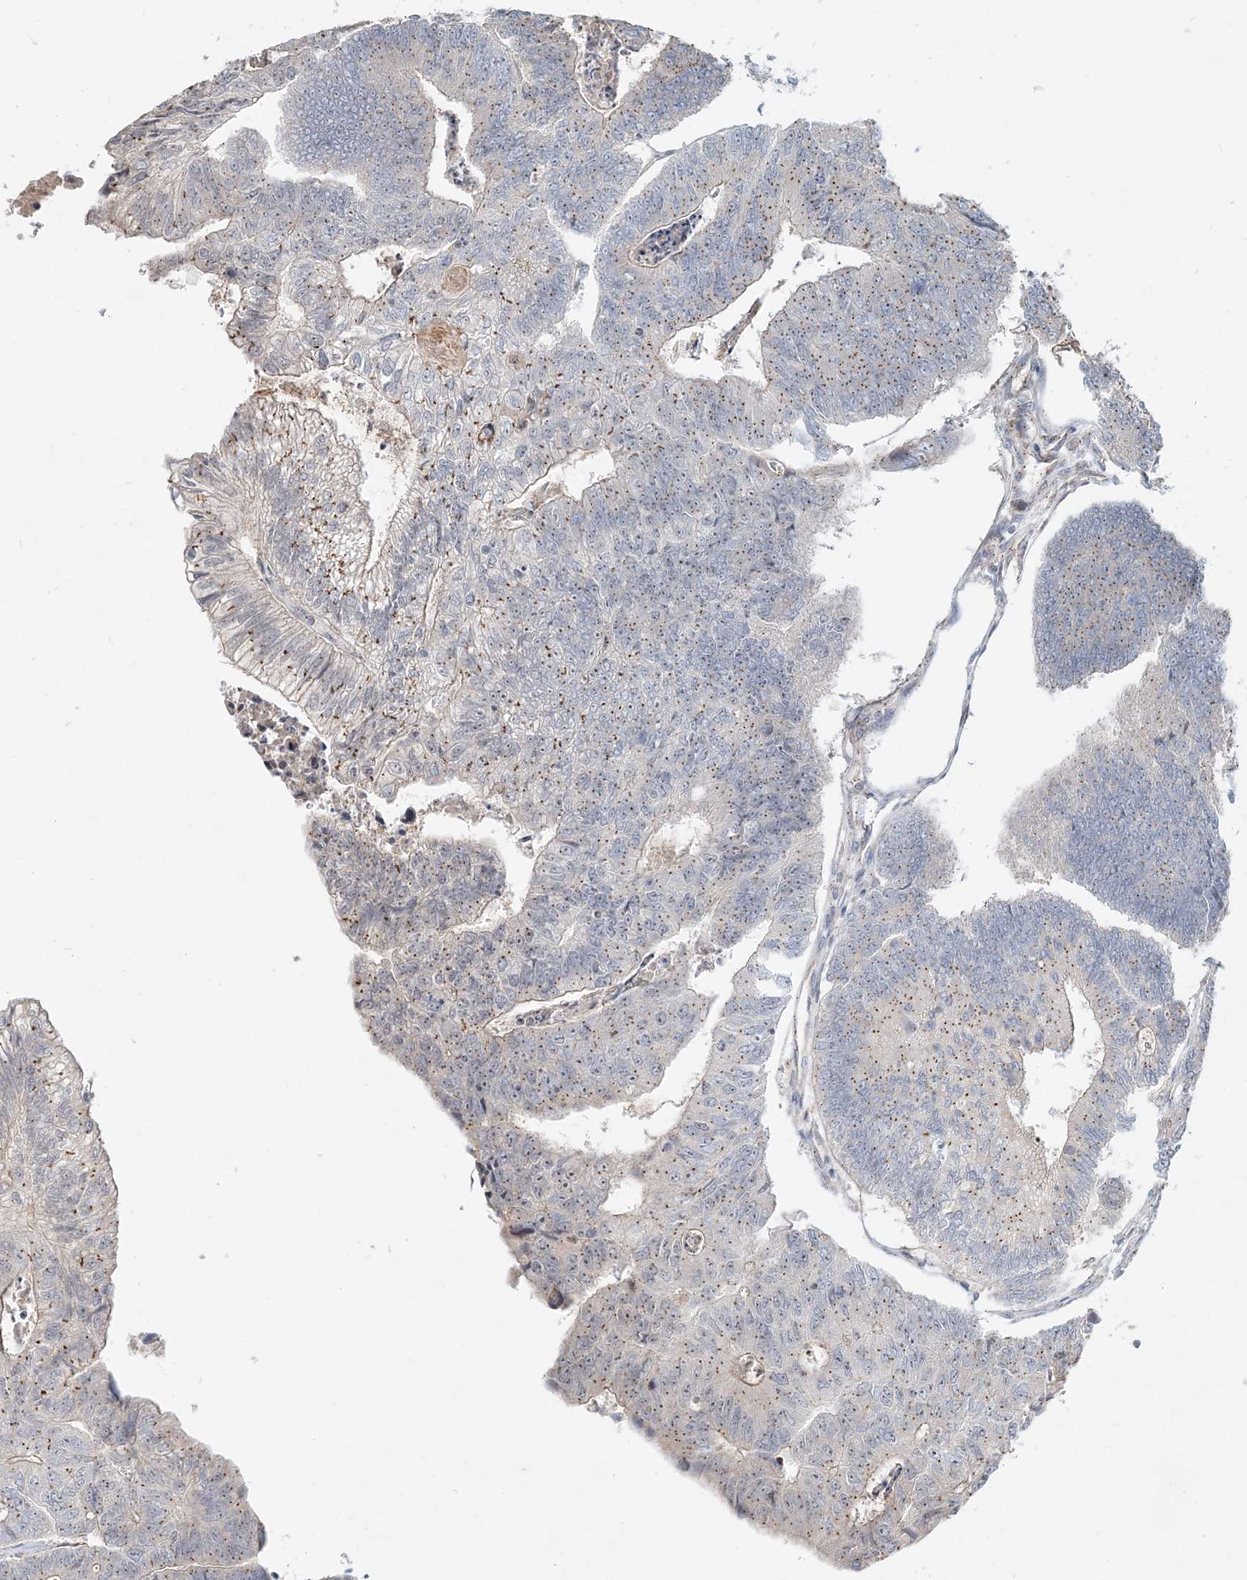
{"staining": {"intensity": "weak", "quantity": "25%-75%", "location": "cytoplasmic/membranous"}, "tissue": "colorectal cancer", "cell_type": "Tumor cells", "image_type": "cancer", "snomed": [{"axis": "morphology", "description": "Adenocarcinoma, NOS"}, {"axis": "topography", "description": "Colon"}], "caption": "Immunohistochemistry (IHC) image of neoplastic tissue: human adenocarcinoma (colorectal) stained using immunohistochemistry exhibits low levels of weak protein expression localized specifically in the cytoplasmic/membranous of tumor cells, appearing as a cytoplasmic/membranous brown color.", "gene": "CXXC5", "patient": {"sex": "female", "age": 67}}